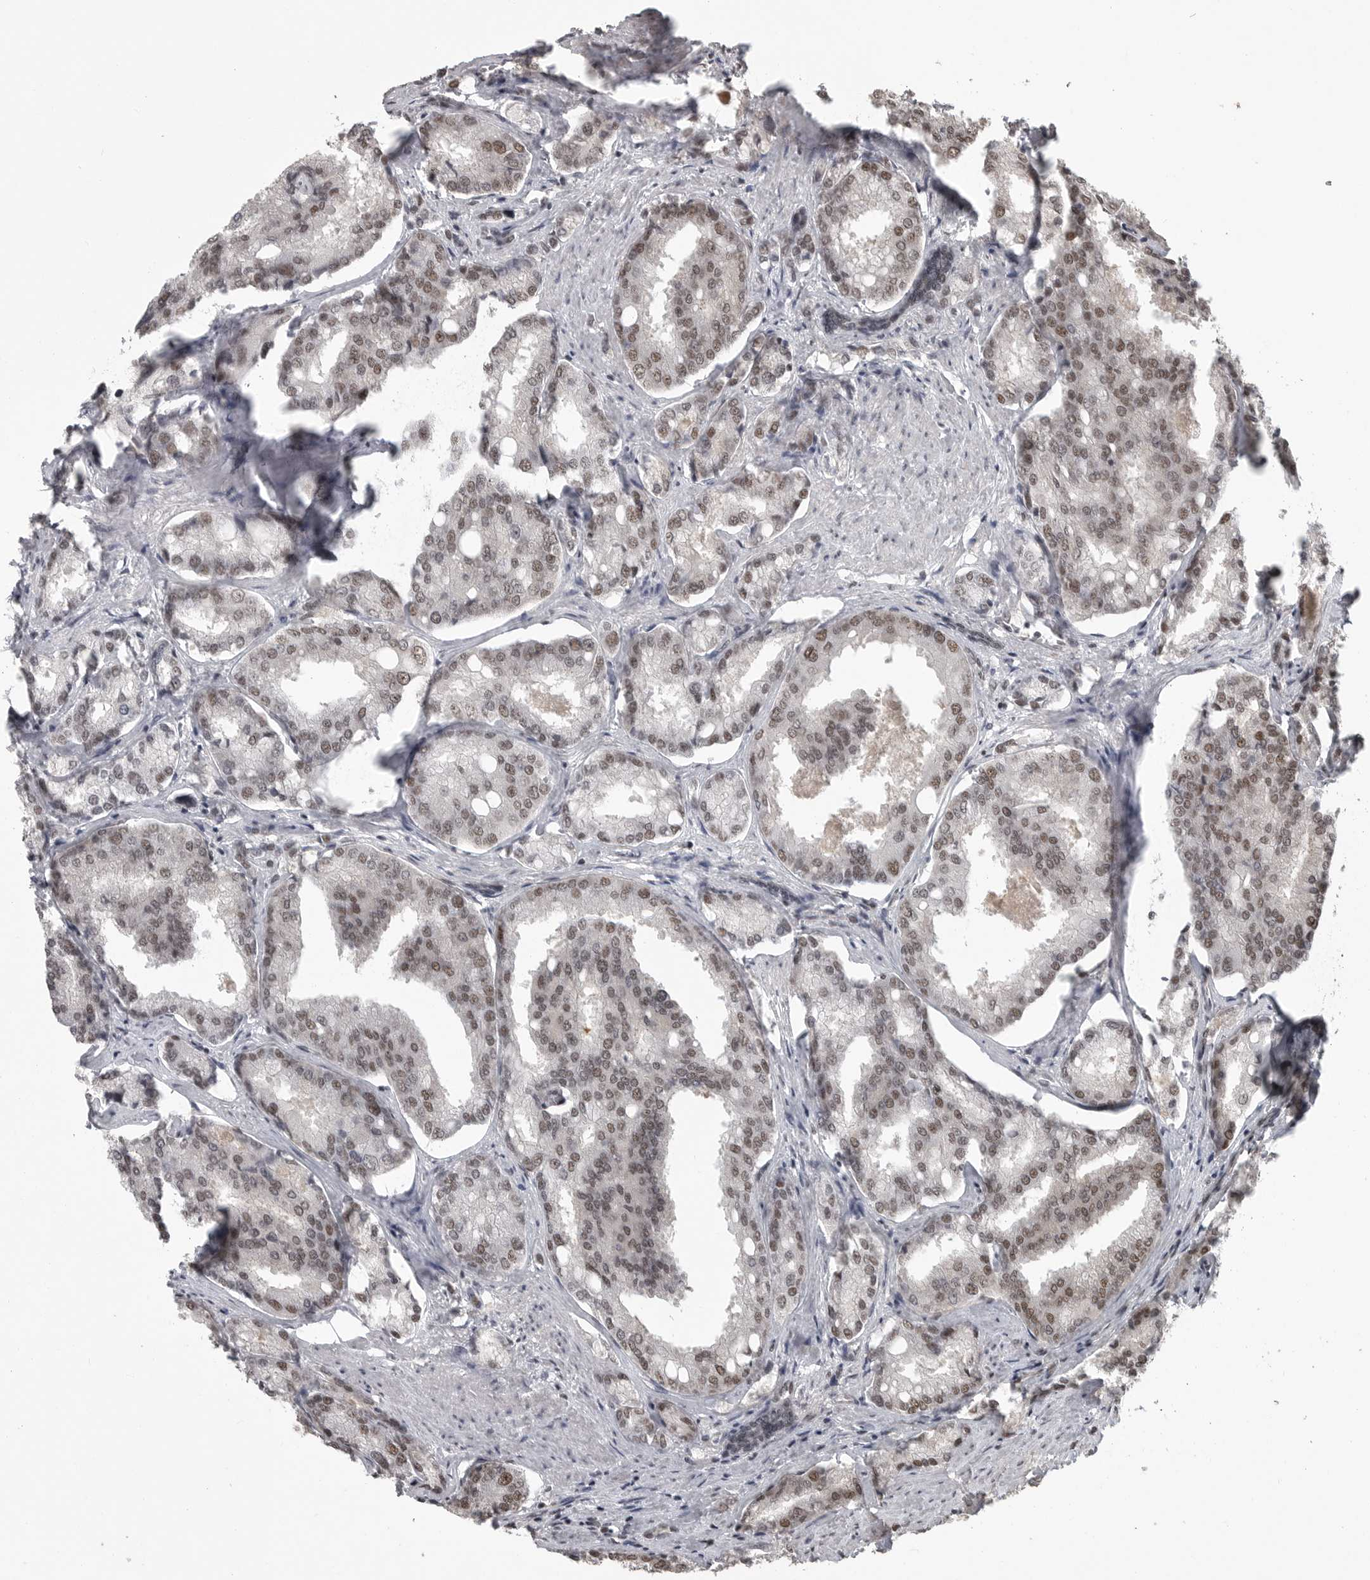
{"staining": {"intensity": "moderate", "quantity": ">75%", "location": "nuclear"}, "tissue": "prostate cancer", "cell_type": "Tumor cells", "image_type": "cancer", "snomed": [{"axis": "morphology", "description": "Adenocarcinoma, High grade"}, {"axis": "topography", "description": "Prostate"}], "caption": "IHC of human prostate adenocarcinoma (high-grade) reveals medium levels of moderate nuclear staining in approximately >75% of tumor cells.", "gene": "CBLL1", "patient": {"sex": "male", "age": 50}}